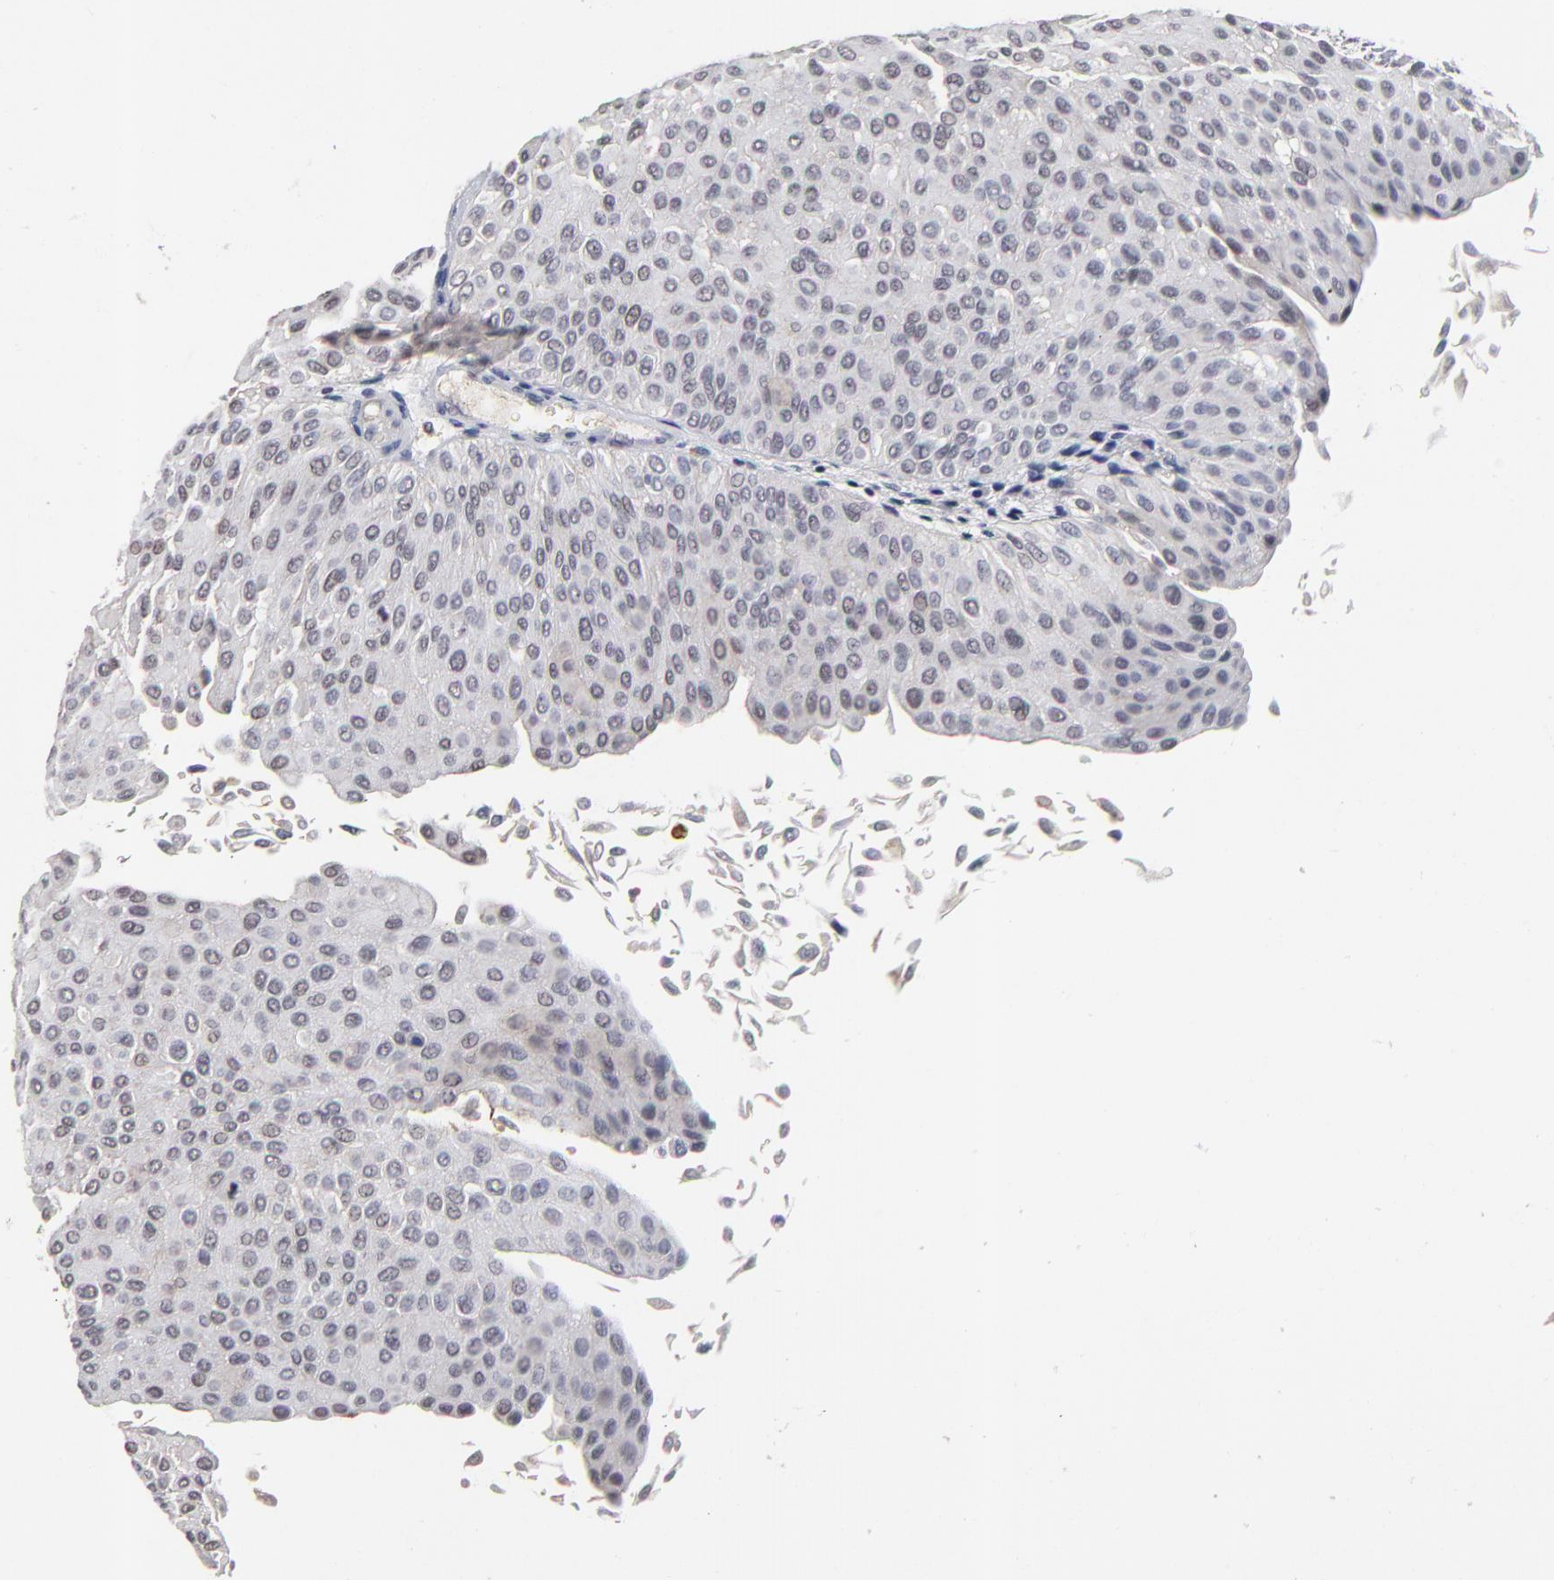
{"staining": {"intensity": "weak", "quantity": "<25%", "location": "nuclear"}, "tissue": "urothelial cancer", "cell_type": "Tumor cells", "image_type": "cancer", "snomed": [{"axis": "morphology", "description": "Urothelial carcinoma, Low grade"}, {"axis": "topography", "description": "Urinary bladder"}], "caption": "There is no significant staining in tumor cells of urothelial carcinoma (low-grade).", "gene": "WSB1", "patient": {"sex": "male", "age": 64}}